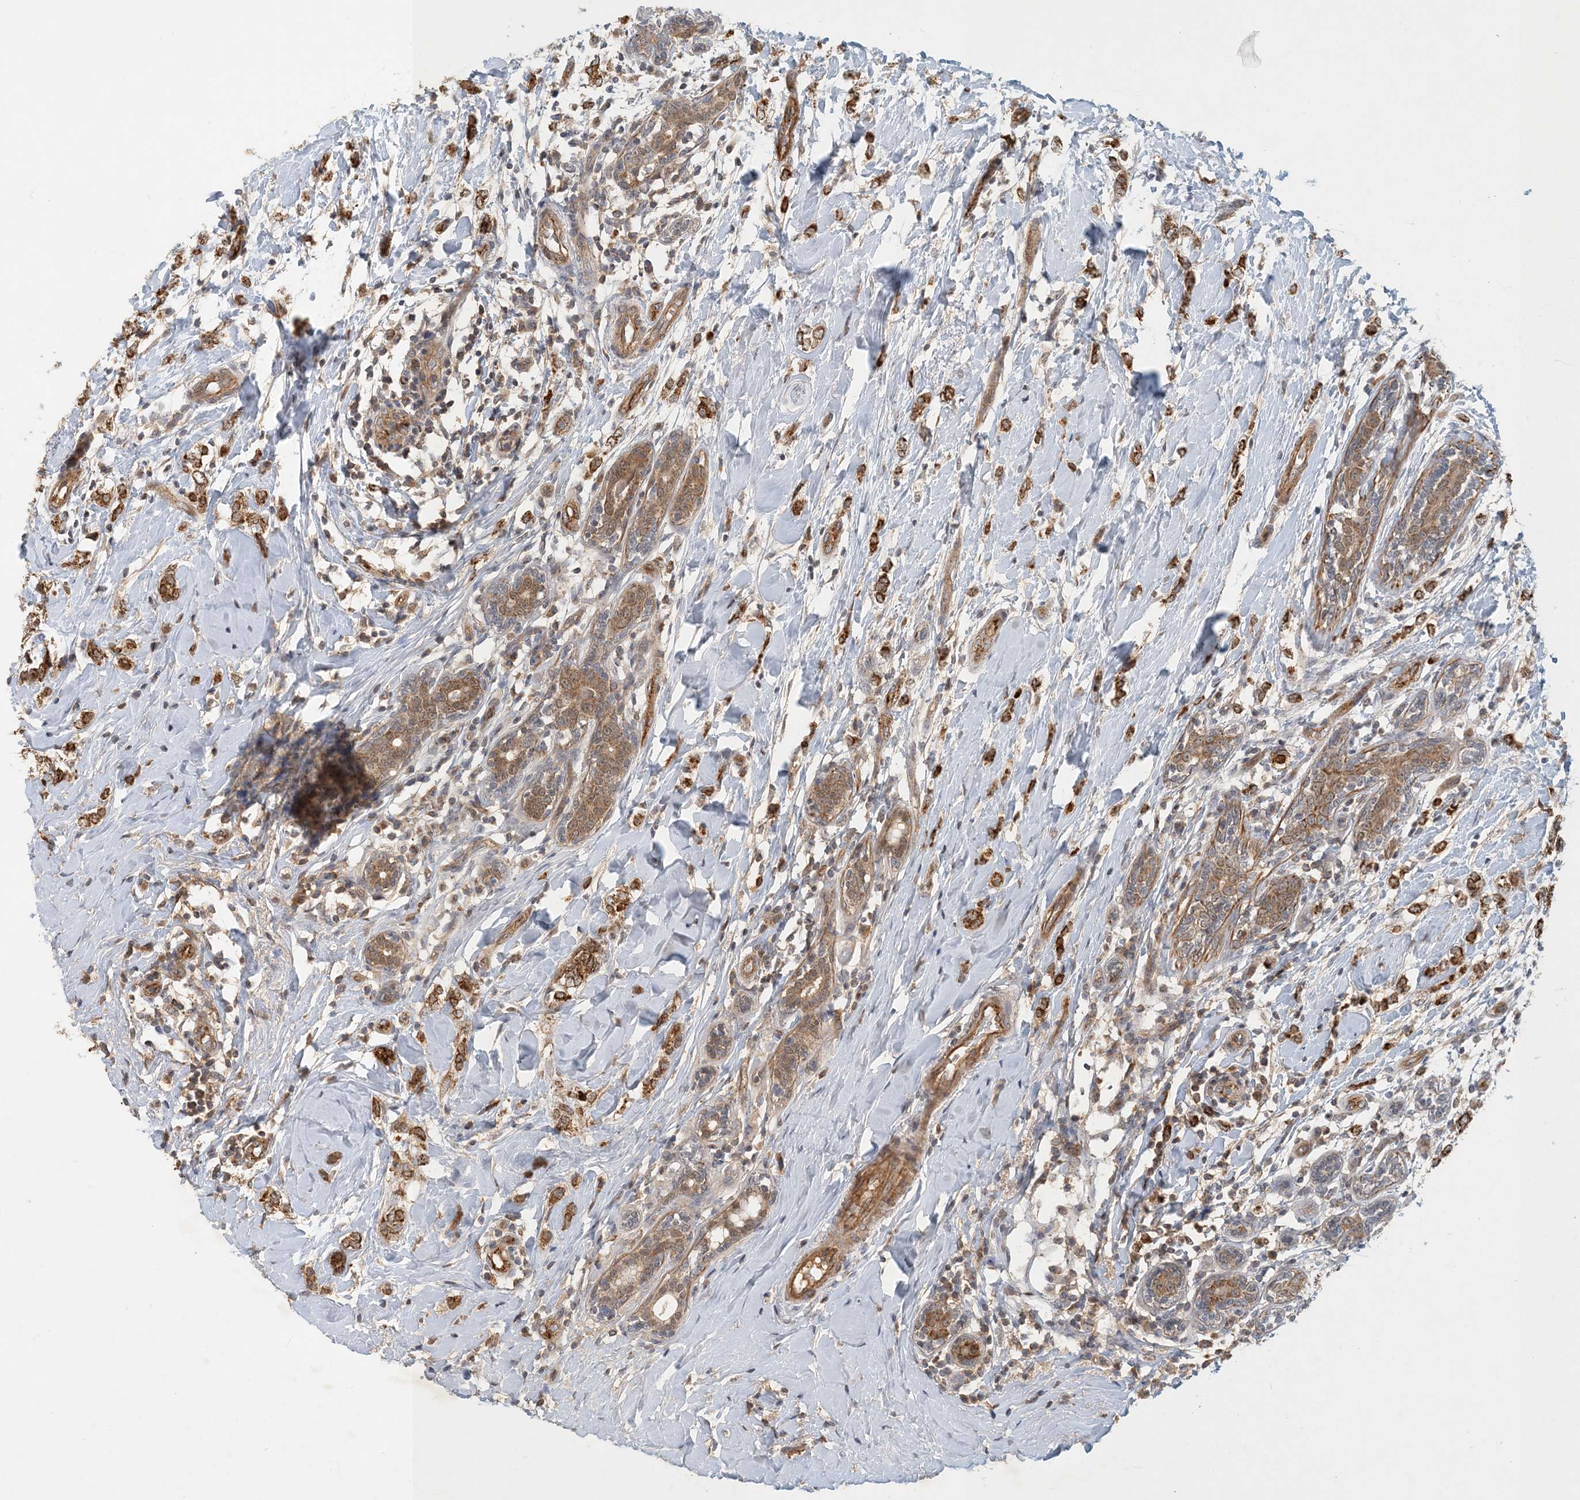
{"staining": {"intensity": "strong", "quantity": ">75%", "location": "cytoplasmic/membranous"}, "tissue": "breast cancer", "cell_type": "Tumor cells", "image_type": "cancer", "snomed": [{"axis": "morphology", "description": "Normal tissue, NOS"}, {"axis": "morphology", "description": "Lobular carcinoma"}, {"axis": "topography", "description": "Breast"}], "caption": "Immunohistochemistry (IHC) photomicrograph of human breast cancer stained for a protein (brown), which demonstrates high levels of strong cytoplasmic/membranous positivity in approximately >75% of tumor cells.", "gene": "ZBTB3", "patient": {"sex": "female", "age": 47}}